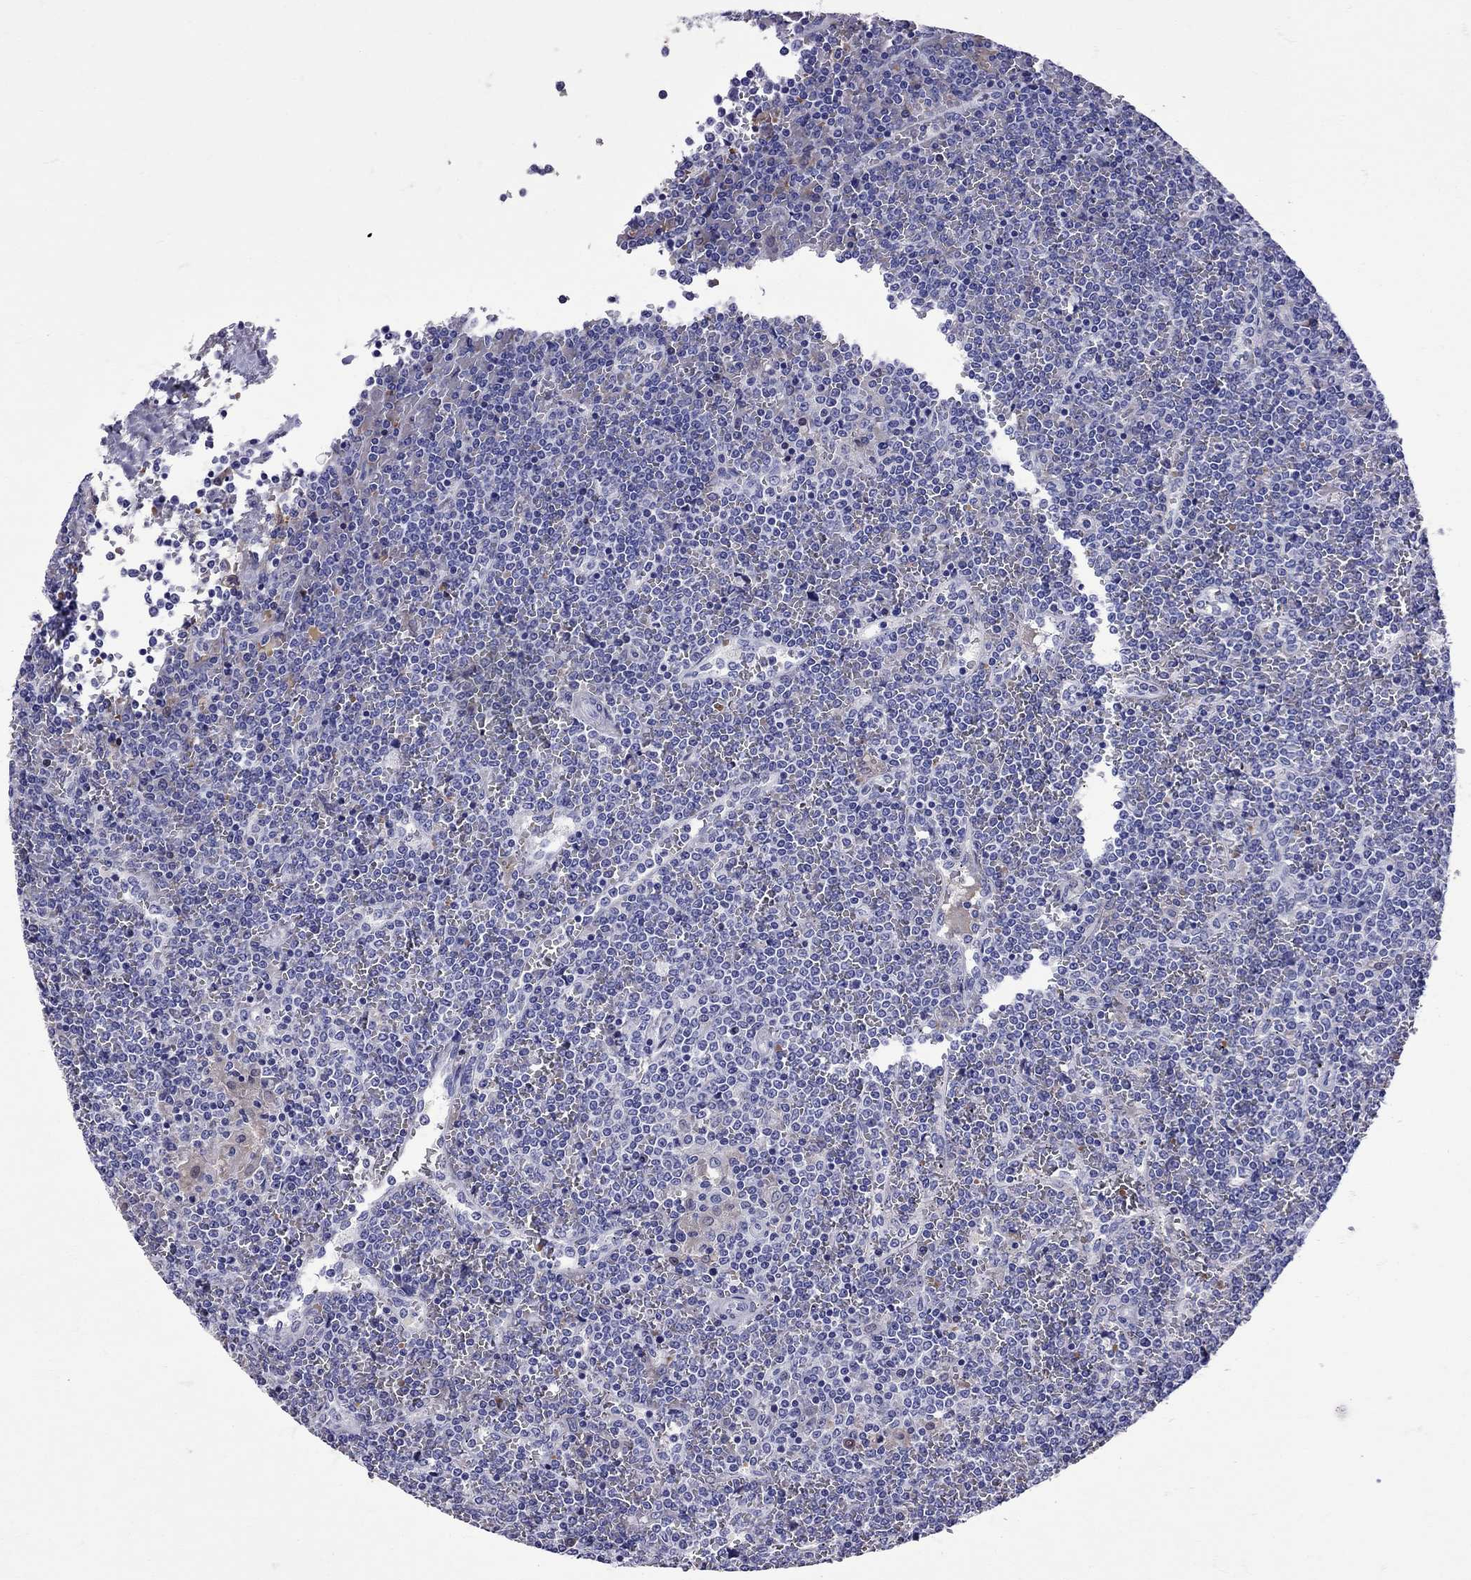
{"staining": {"intensity": "negative", "quantity": "none", "location": "none"}, "tissue": "lymphoma", "cell_type": "Tumor cells", "image_type": "cancer", "snomed": [{"axis": "morphology", "description": "Malignant lymphoma, non-Hodgkin's type, Low grade"}, {"axis": "topography", "description": "Spleen"}], "caption": "There is no significant positivity in tumor cells of lymphoma. (DAB (3,3'-diaminobenzidine) IHC with hematoxylin counter stain).", "gene": "TBR1", "patient": {"sex": "female", "age": 19}}